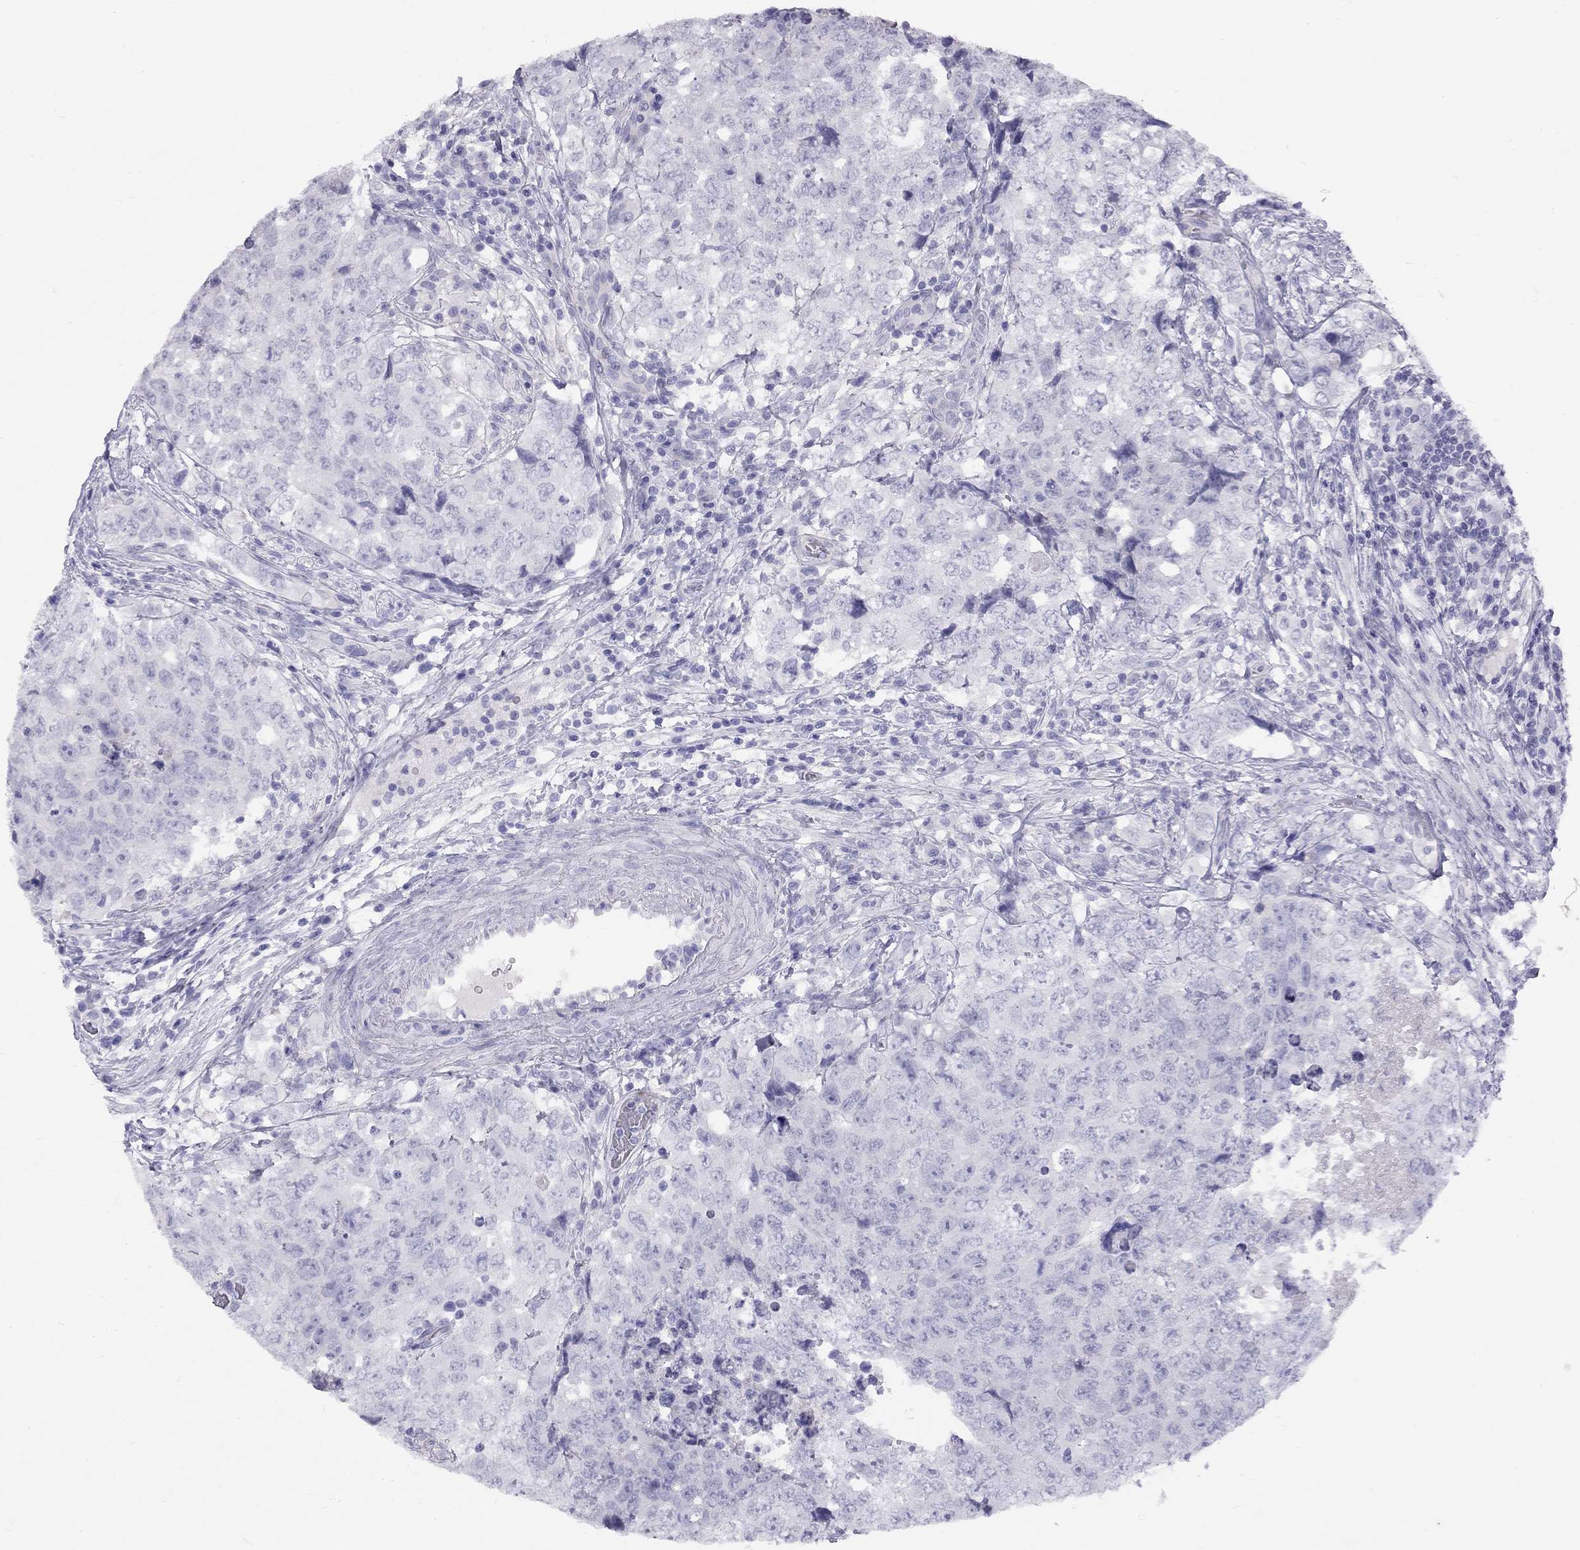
{"staining": {"intensity": "negative", "quantity": "none", "location": "none"}, "tissue": "testis cancer", "cell_type": "Tumor cells", "image_type": "cancer", "snomed": [{"axis": "morphology", "description": "Seminoma, NOS"}, {"axis": "topography", "description": "Testis"}], "caption": "High magnification brightfield microscopy of testis cancer stained with DAB (3,3'-diaminobenzidine) (brown) and counterstained with hematoxylin (blue): tumor cells show no significant positivity.", "gene": "FSCN3", "patient": {"sex": "male", "age": 34}}